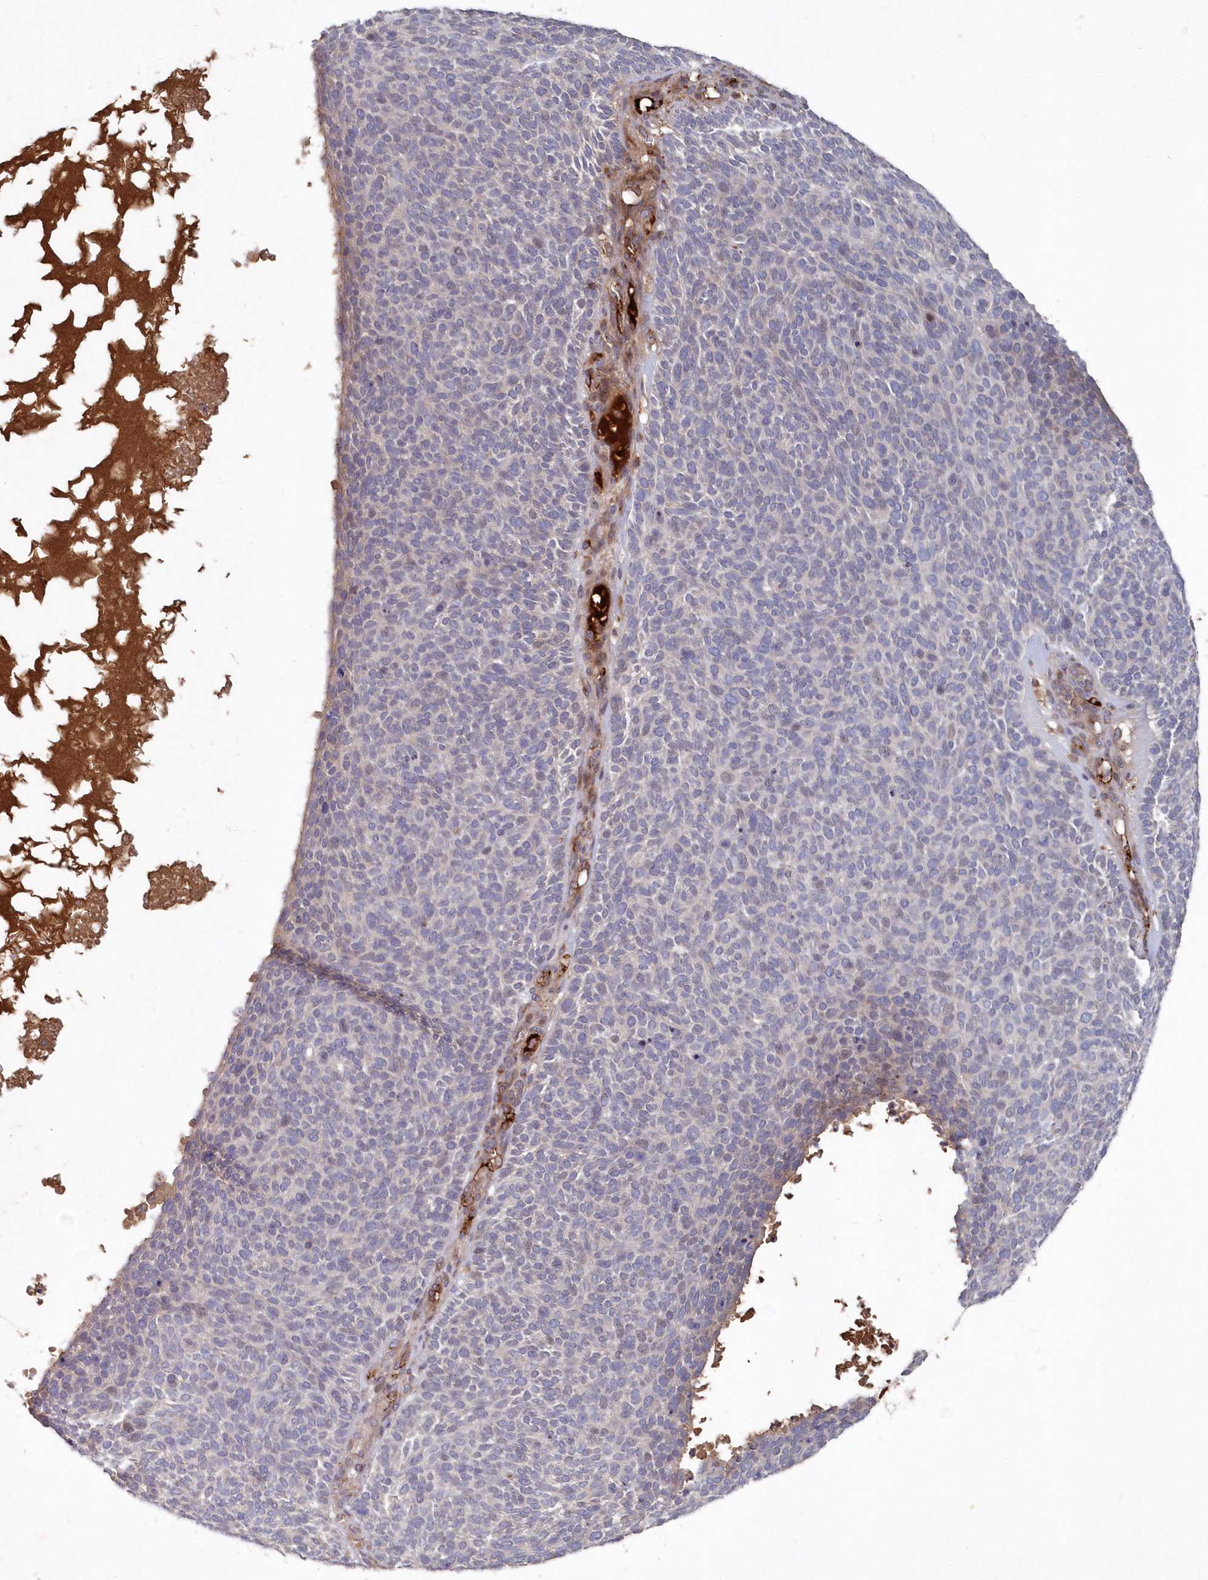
{"staining": {"intensity": "negative", "quantity": "none", "location": "none"}, "tissue": "skin cancer", "cell_type": "Tumor cells", "image_type": "cancer", "snomed": [{"axis": "morphology", "description": "Squamous cell carcinoma, NOS"}, {"axis": "topography", "description": "Skin"}], "caption": "Immunohistochemistry micrograph of neoplastic tissue: human squamous cell carcinoma (skin) stained with DAB (3,3'-diaminobenzidine) demonstrates no significant protein staining in tumor cells.", "gene": "ABHD14B", "patient": {"sex": "female", "age": 90}}